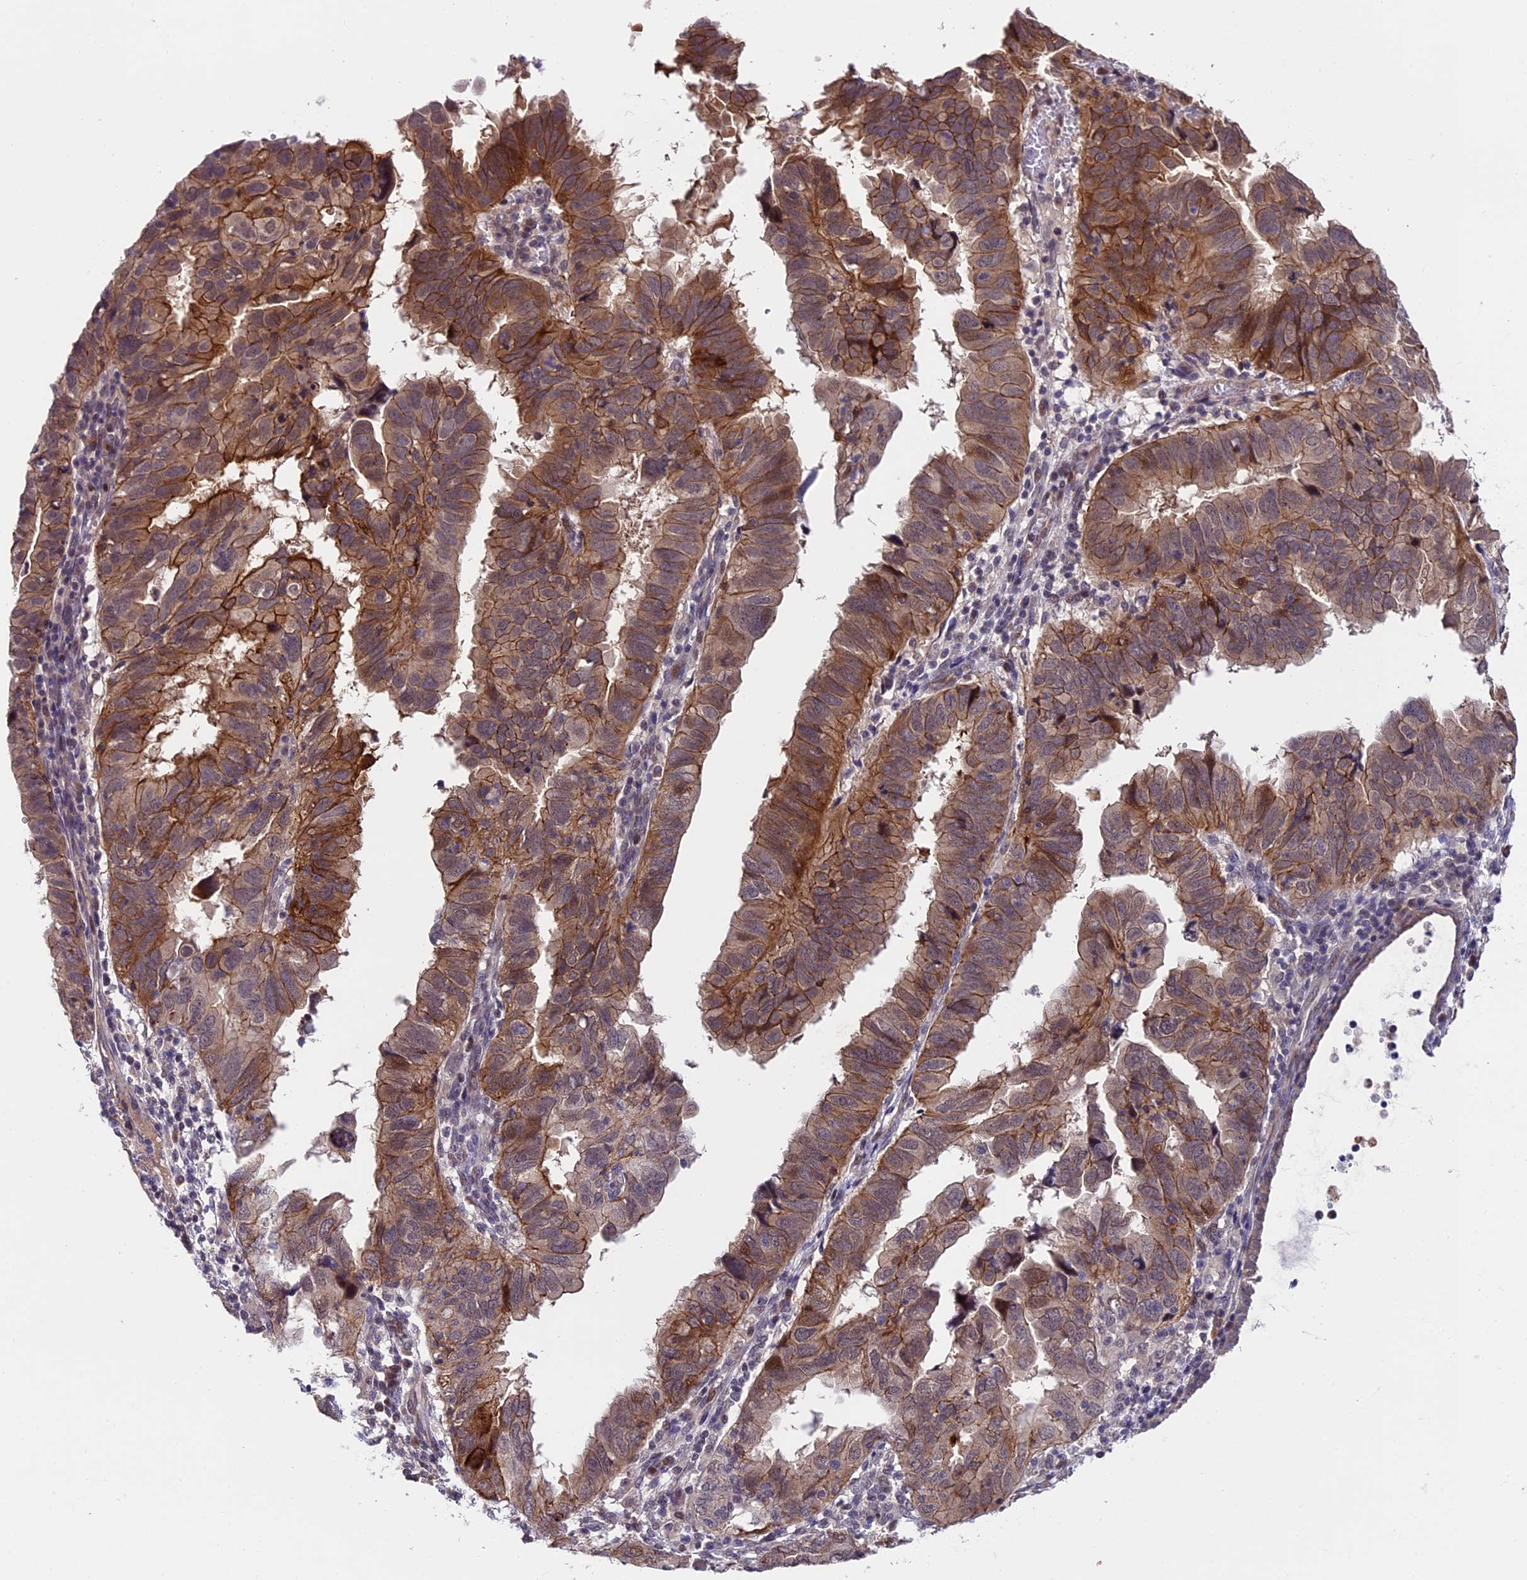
{"staining": {"intensity": "moderate", "quantity": ">75%", "location": "cytoplasmic/membranous"}, "tissue": "endometrial cancer", "cell_type": "Tumor cells", "image_type": "cancer", "snomed": [{"axis": "morphology", "description": "Adenocarcinoma, NOS"}, {"axis": "topography", "description": "Uterus"}], "caption": "Endometrial adenocarcinoma was stained to show a protein in brown. There is medium levels of moderate cytoplasmic/membranous expression in approximately >75% of tumor cells. (DAB (3,3'-diaminobenzidine) IHC, brown staining for protein, blue staining for nuclei).", "gene": "SIPA1L3", "patient": {"sex": "female", "age": 77}}